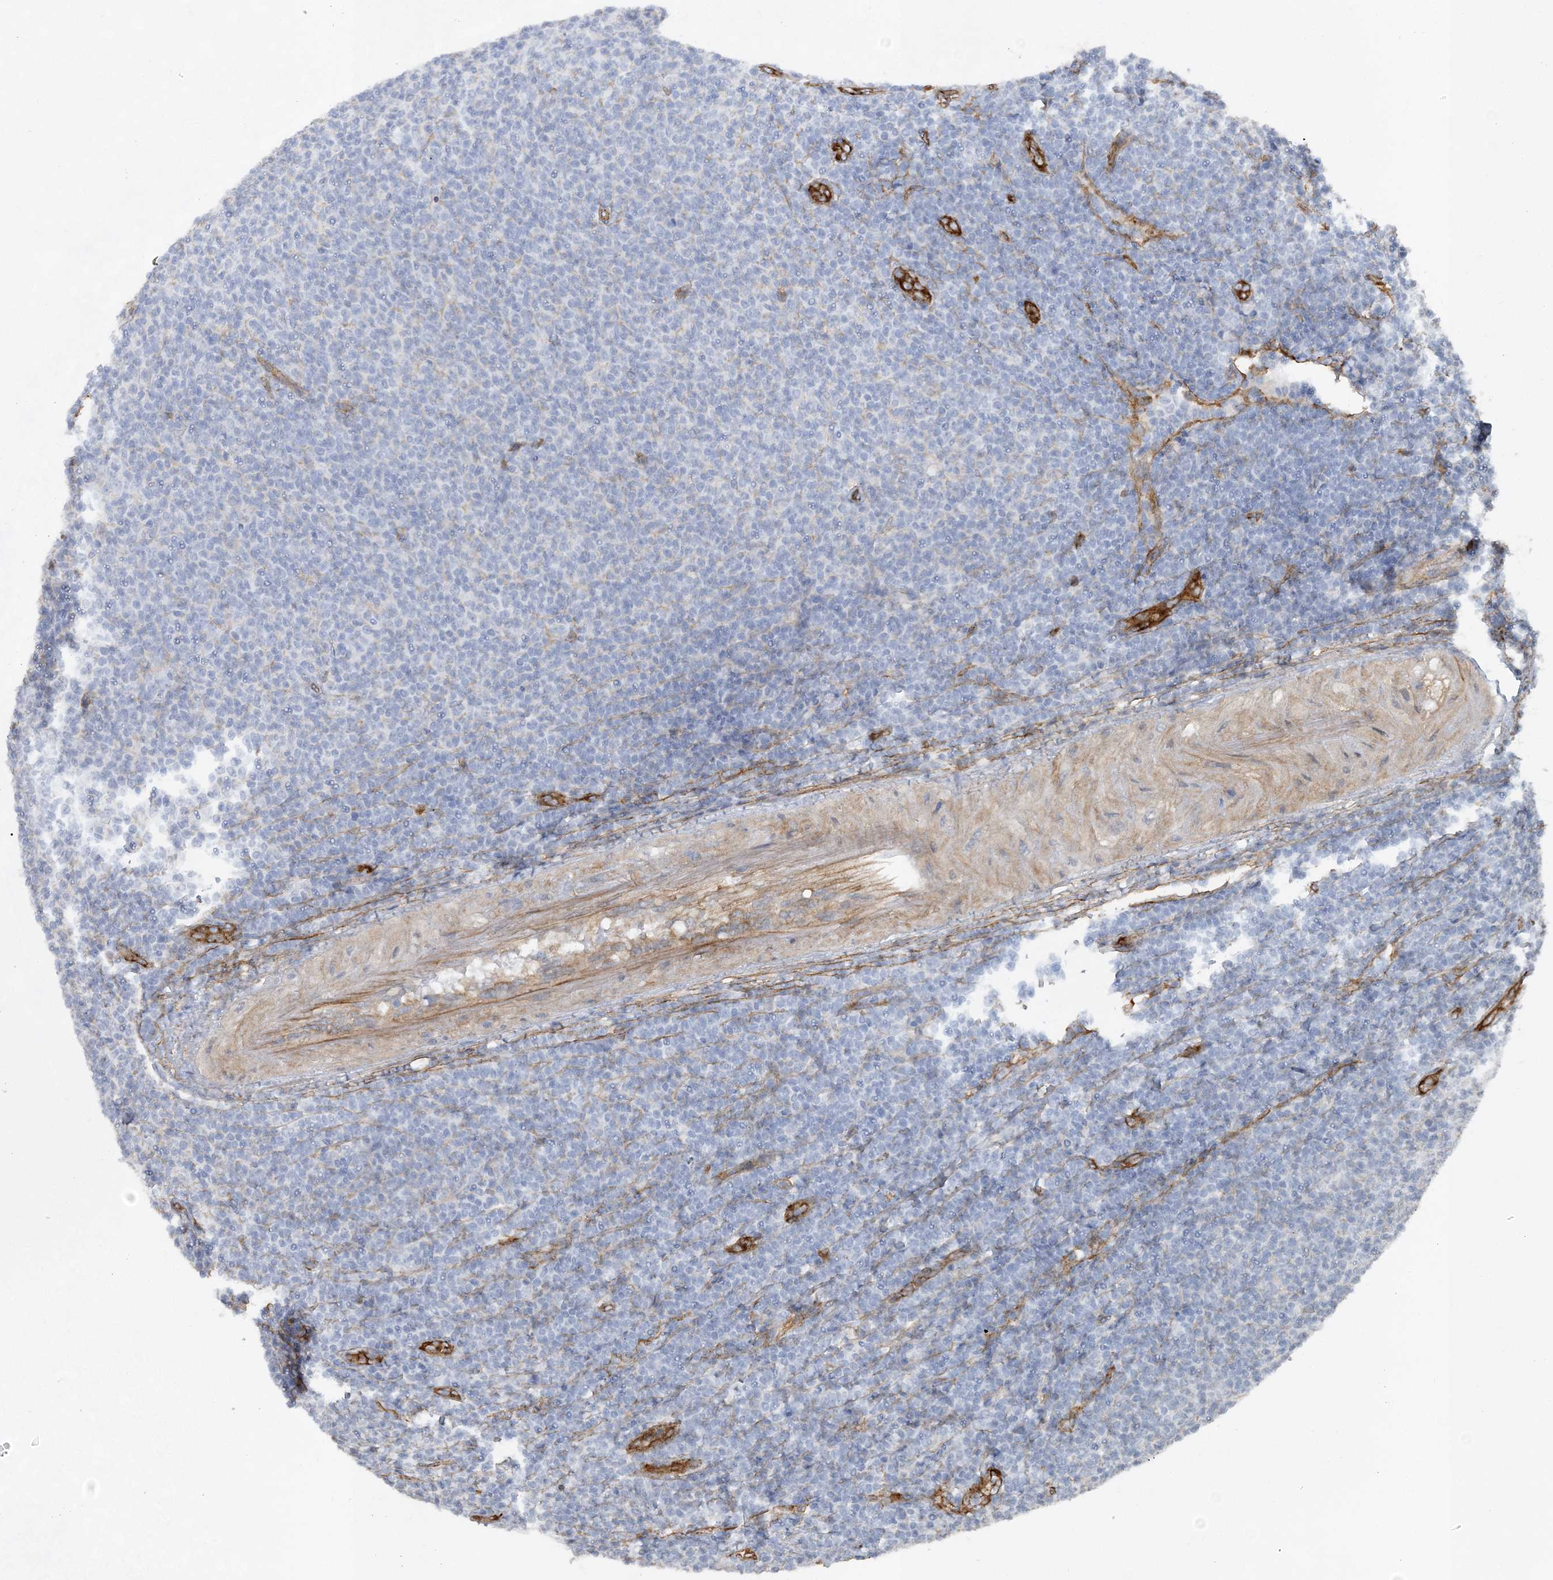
{"staining": {"intensity": "negative", "quantity": "none", "location": "none"}, "tissue": "lymphoma", "cell_type": "Tumor cells", "image_type": "cancer", "snomed": [{"axis": "morphology", "description": "Malignant lymphoma, non-Hodgkin's type, Low grade"}, {"axis": "topography", "description": "Lymph node"}], "caption": "Immunohistochemistry of human low-grade malignant lymphoma, non-Hodgkin's type exhibits no expression in tumor cells.", "gene": "RAI14", "patient": {"sex": "male", "age": 66}}